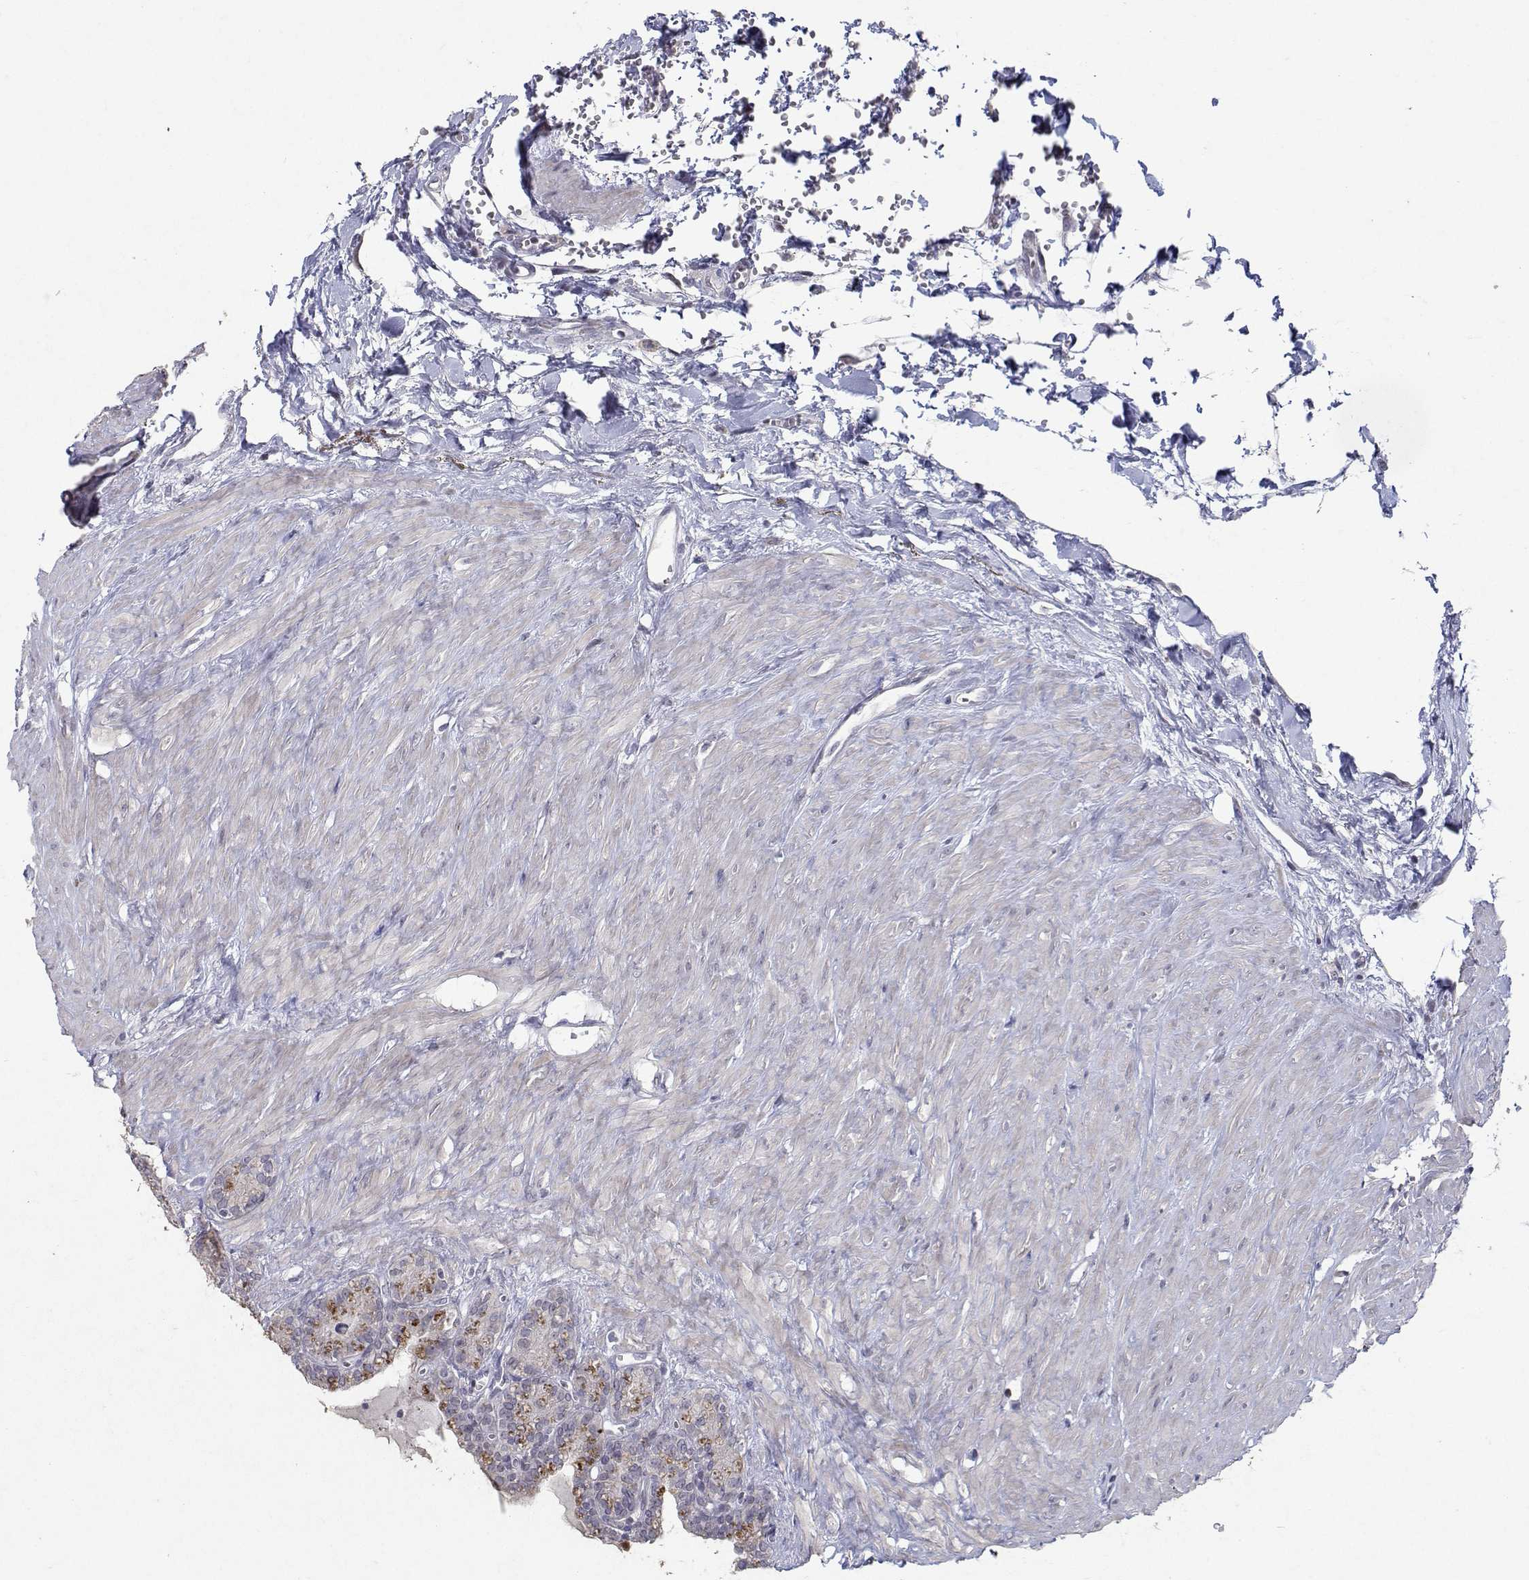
{"staining": {"intensity": "weak", "quantity": "<25%", "location": "cytoplasmic/membranous"}, "tissue": "seminal vesicle", "cell_type": "Glandular cells", "image_type": "normal", "snomed": [{"axis": "morphology", "description": "Normal tissue, NOS"}, {"axis": "morphology", "description": "Urothelial carcinoma, NOS"}, {"axis": "topography", "description": "Urinary bladder"}, {"axis": "topography", "description": "Seminal veicle"}], "caption": "The image demonstrates no significant staining in glandular cells of seminal vesicle.", "gene": "RBPJL", "patient": {"sex": "male", "age": 76}}